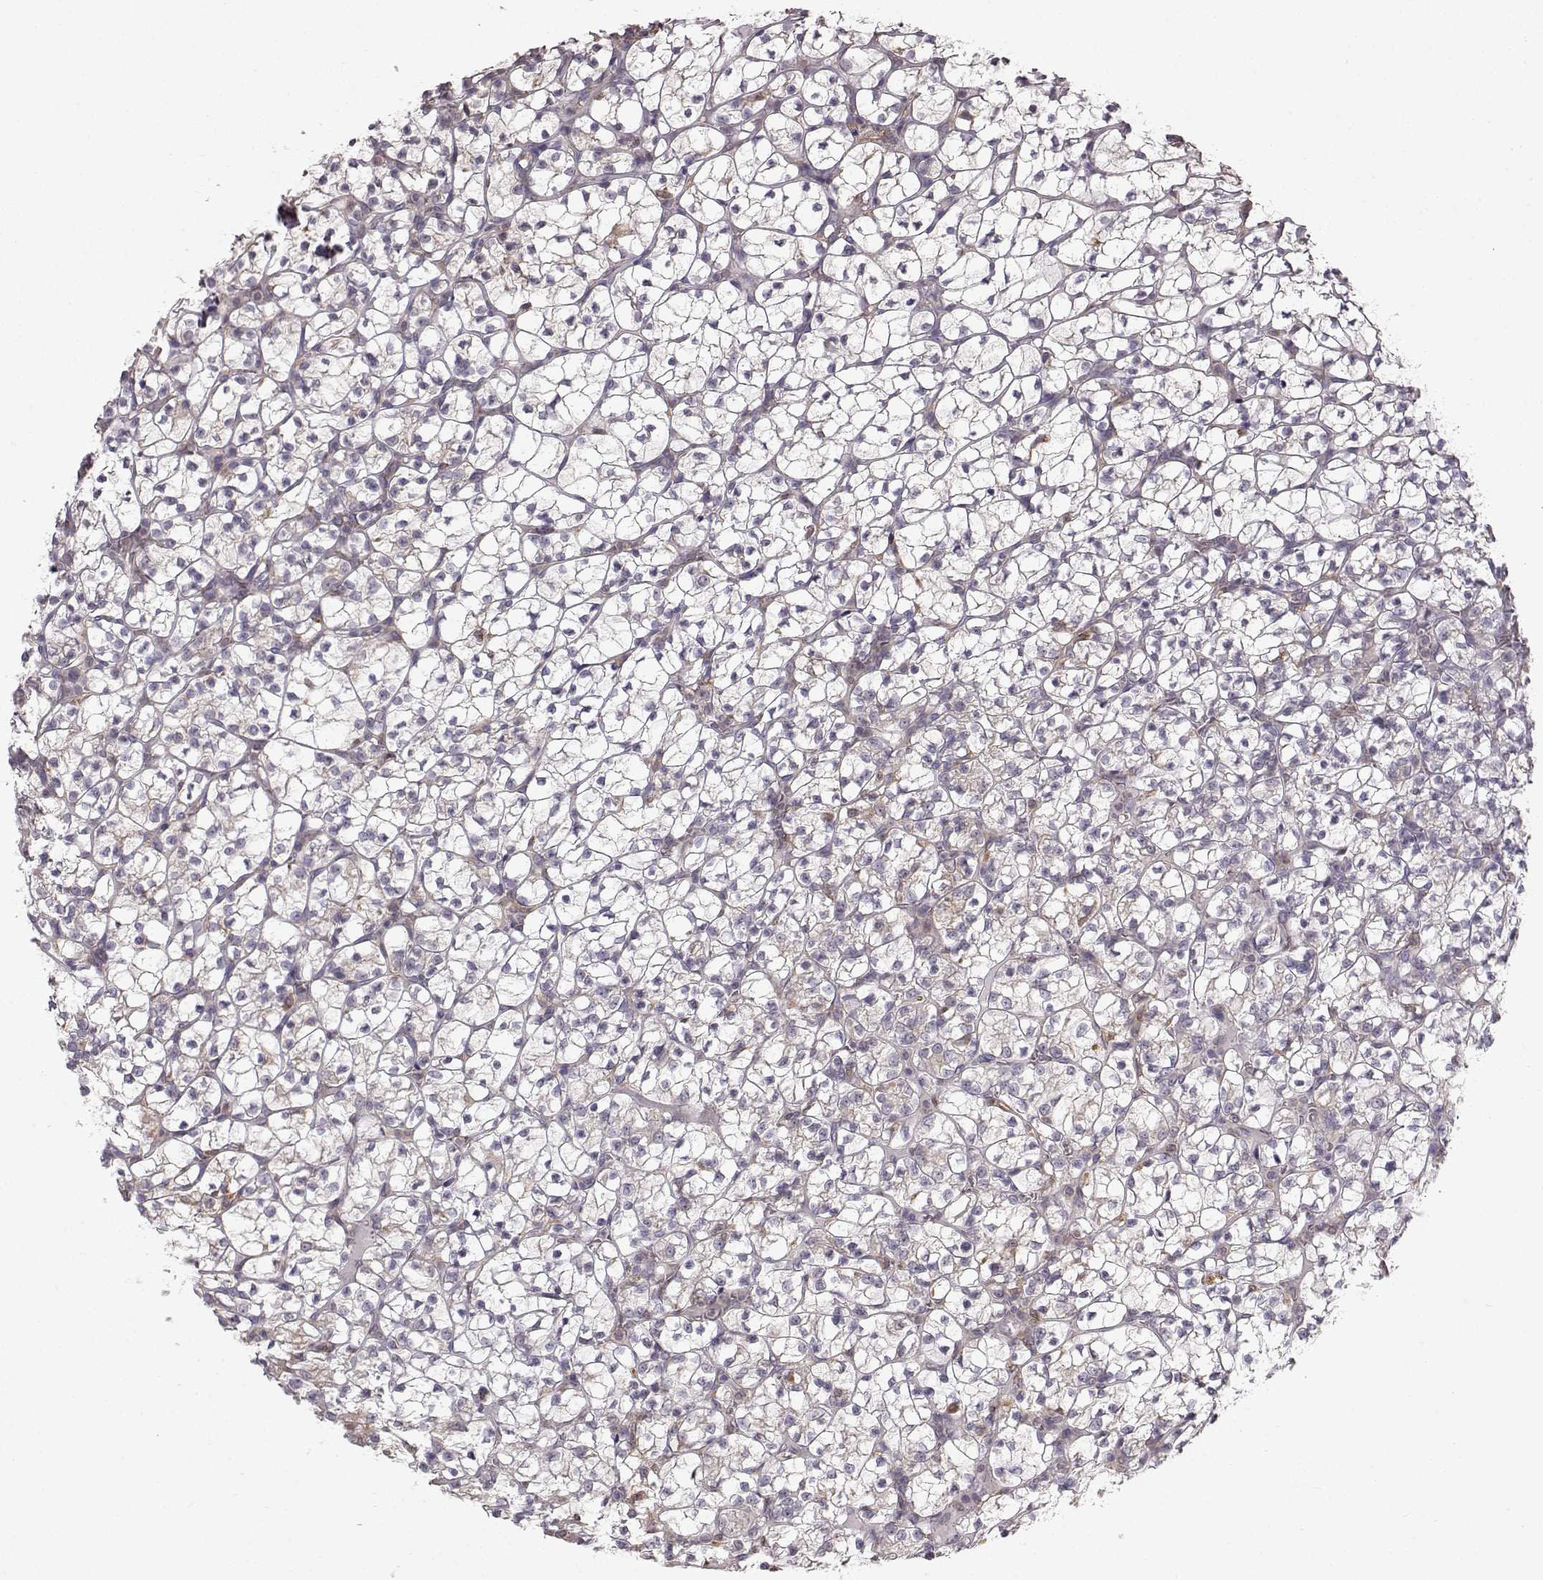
{"staining": {"intensity": "negative", "quantity": "none", "location": "none"}, "tissue": "renal cancer", "cell_type": "Tumor cells", "image_type": "cancer", "snomed": [{"axis": "morphology", "description": "Adenocarcinoma, NOS"}, {"axis": "topography", "description": "Kidney"}], "caption": "Protein analysis of adenocarcinoma (renal) reveals no significant staining in tumor cells.", "gene": "SPAG17", "patient": {"sex": "female", "age": 89}}